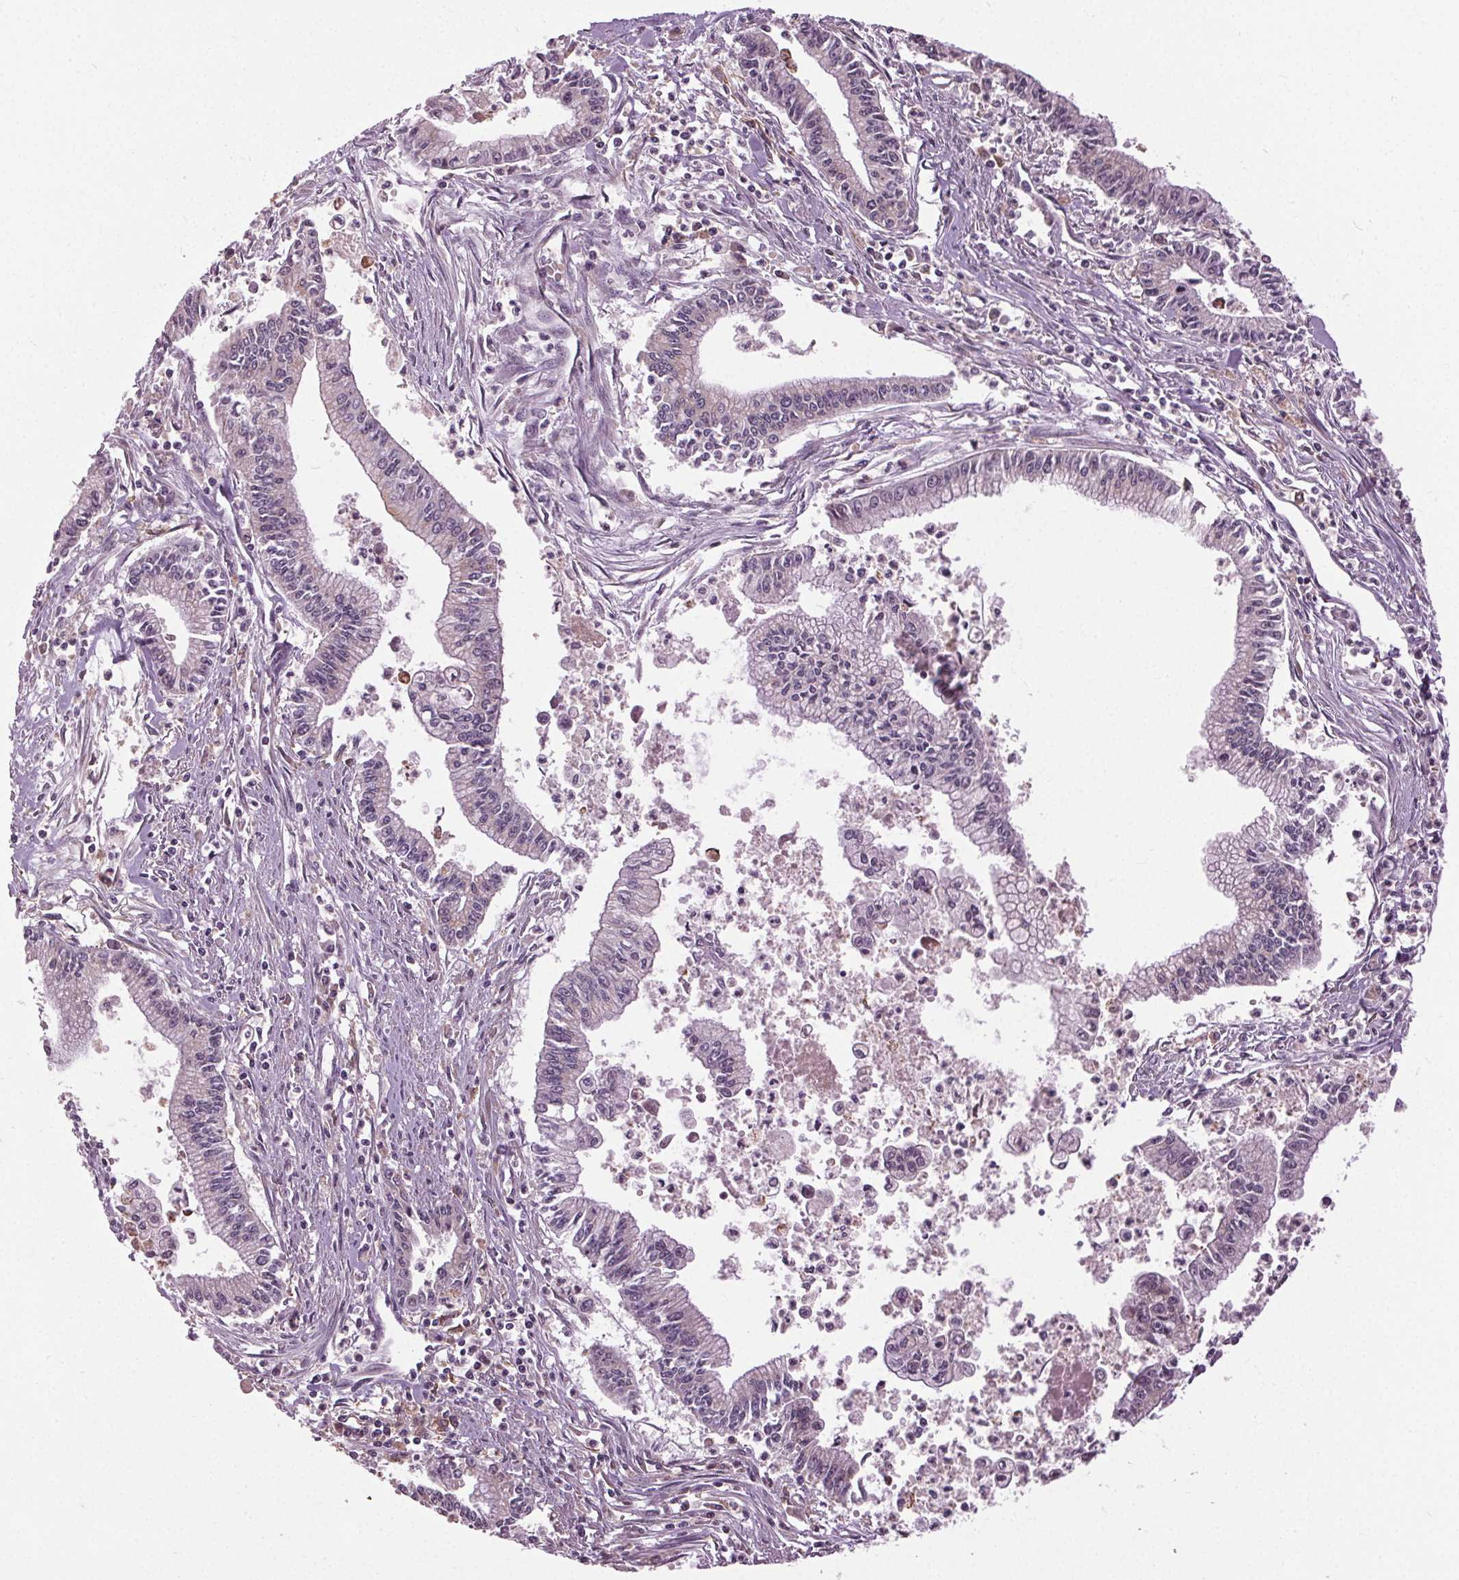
{"staining": {"intensity": "negative", "quantity": "none", "location": "none"}, "tissue": "pancreatic cancer", "cell_type": "Tumor cells", "image_type": "cancer", "snomed": [{"axis": "morphology", "description": "Adenocarcinoma, NOS"}, {"axis": "topography", "description": "Pancreas"}], "caption": "High magnification brightfield microscopy of pancreatic cancer (adenocarcinoma) stained with DAB (brown) and counterstained with hematoxylin (blue): tumor cells show no significant staining.", "gene": "BSDC1", "patient": {"sex": "female", "age": 65}}